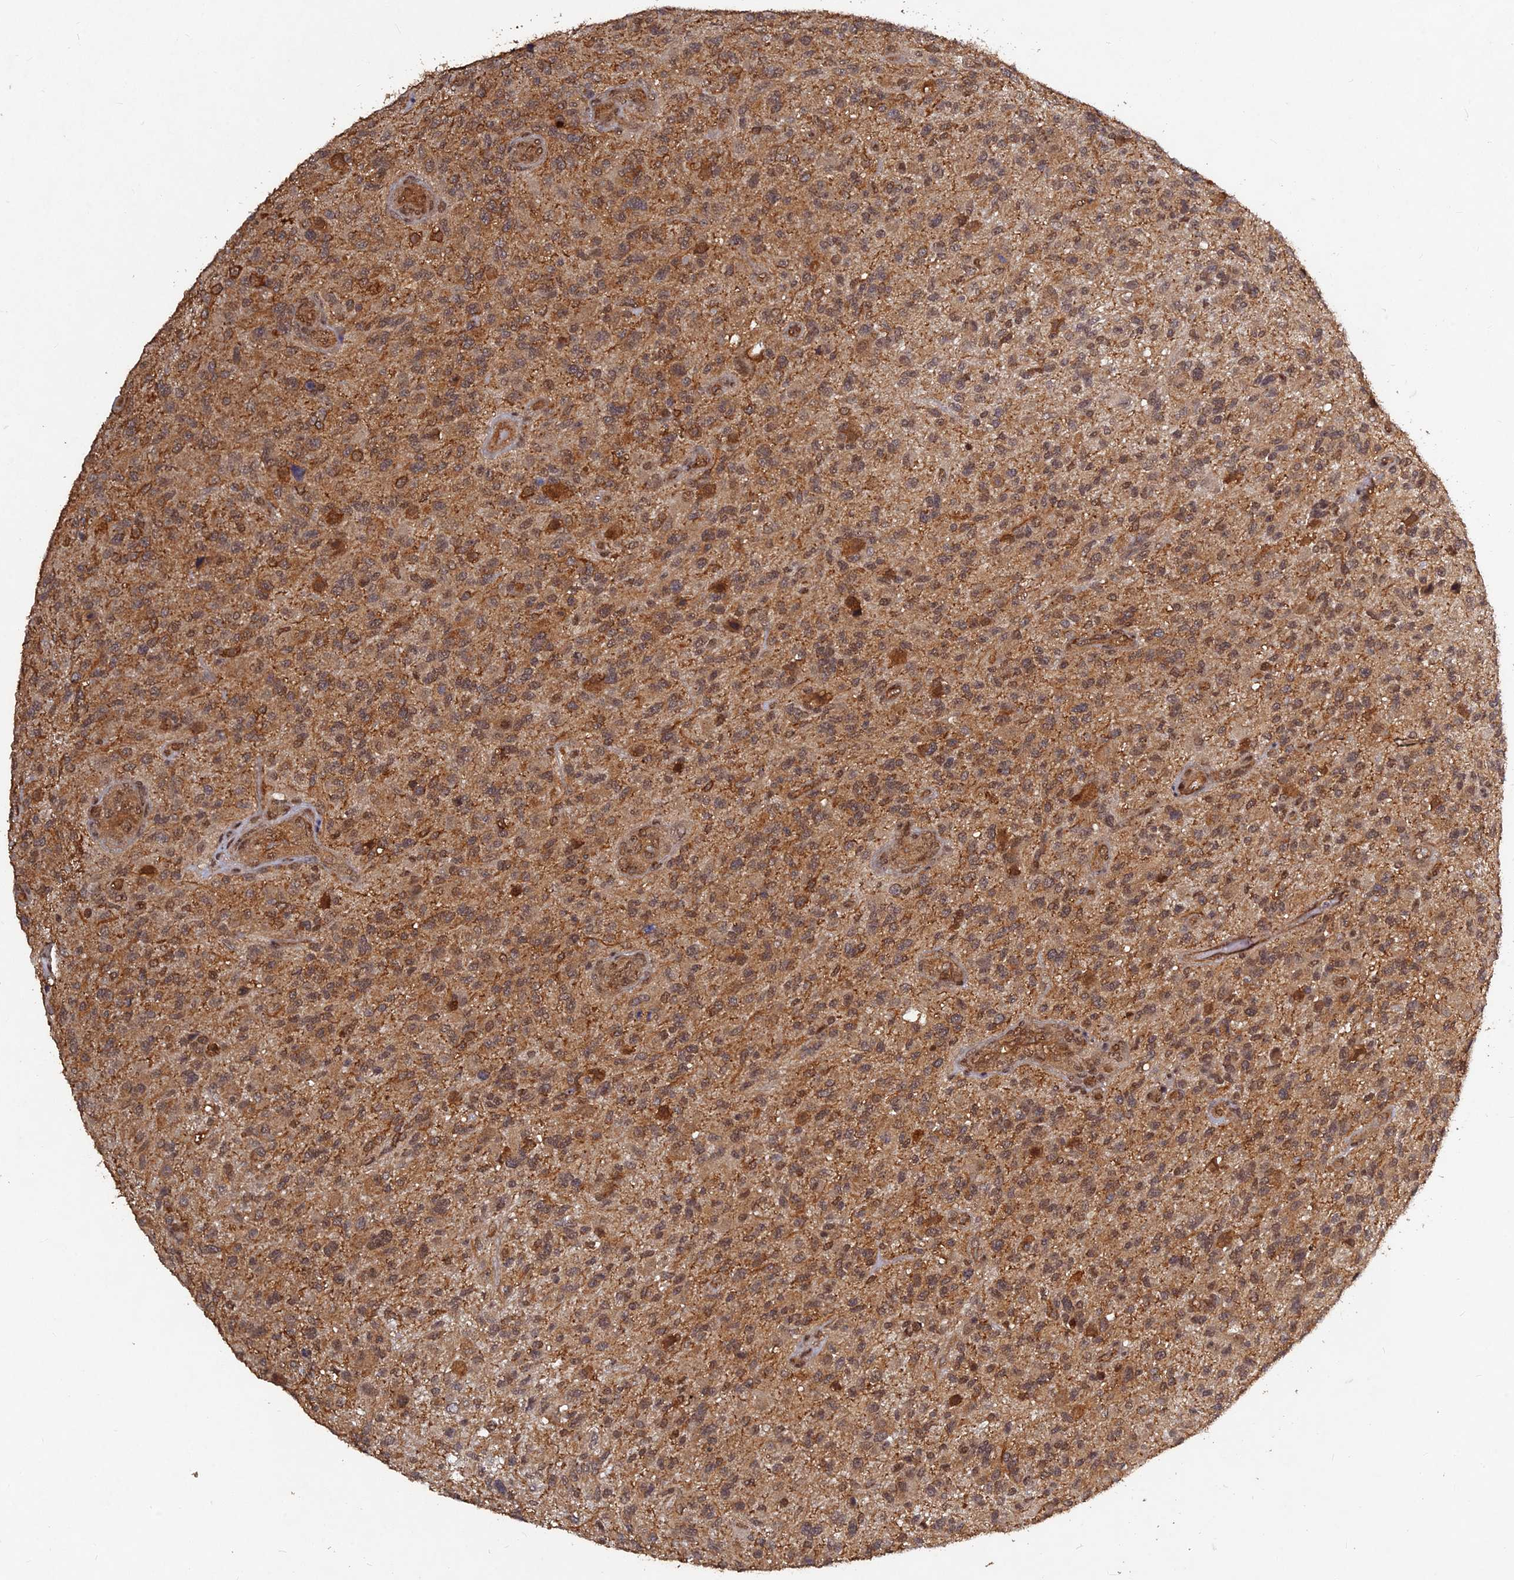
{"staining": {"intensity": "moderate", "quantity": ">75%", "location": "cytoplasmic/membranous,nuclear"}, "tissue": "glioma", "cell_type": "Tumor cells", "image_type": "cancer", "snomed": [{"axis": "morphology", "description": "Glioma, malignant, High grade"}, {"axis": "topography", "description": "Brain"}], "caption": "An IHC micrograph of neoplastic tissue is shown. Protein staining in brown highlights moderate cytoplasmic/membranous and nuclear positivity in glioma within tumor cells.", "gene": "FAM53C", "patient": {"sex": "male", "age": 47}}